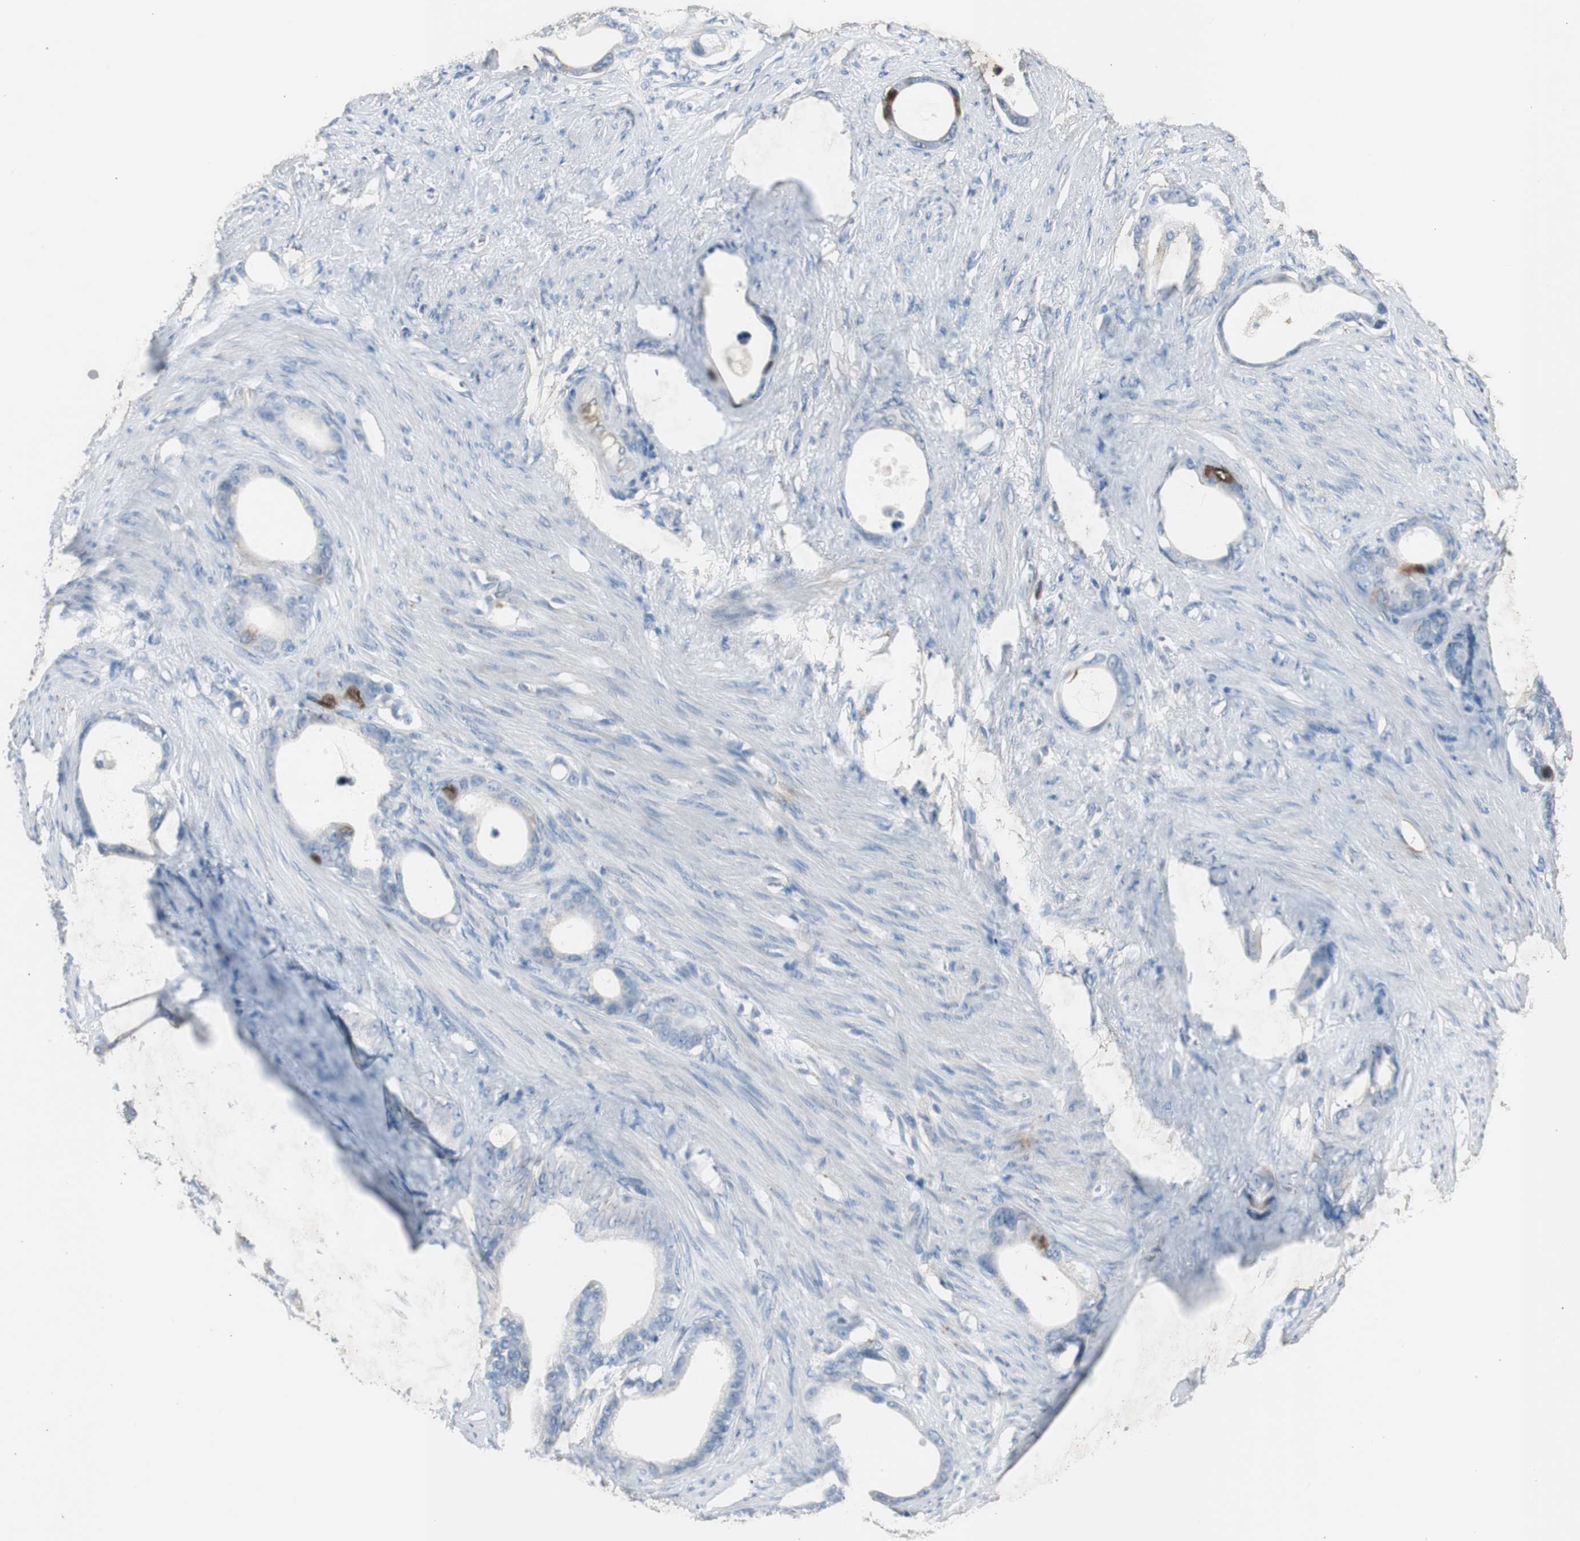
{"staining": {"intensity": "strong", "quantity": "<25%", "location": "cytoplasmic/membranous,nuclear"}, "tissue": "stomach cancer", "cell_type": "Tumor cells", "image_type": "cancer", "snomed": [{"axis": "morphology", "description": "Adenocarcinoma, NOS"}, {"axis": "topography", "description": "Stomach"}], "caption": "Brown immunohistochemical staining in stomach cancer (adenocarcinoma) reveals strong cytoplasmic/membranous and nuclear positivity in about <25% of tumor cells. (Brightfield microscopy of DAB IHC at high magnification).", "gene": "TK1", "patient": {"sex": "female", "age": 75}}